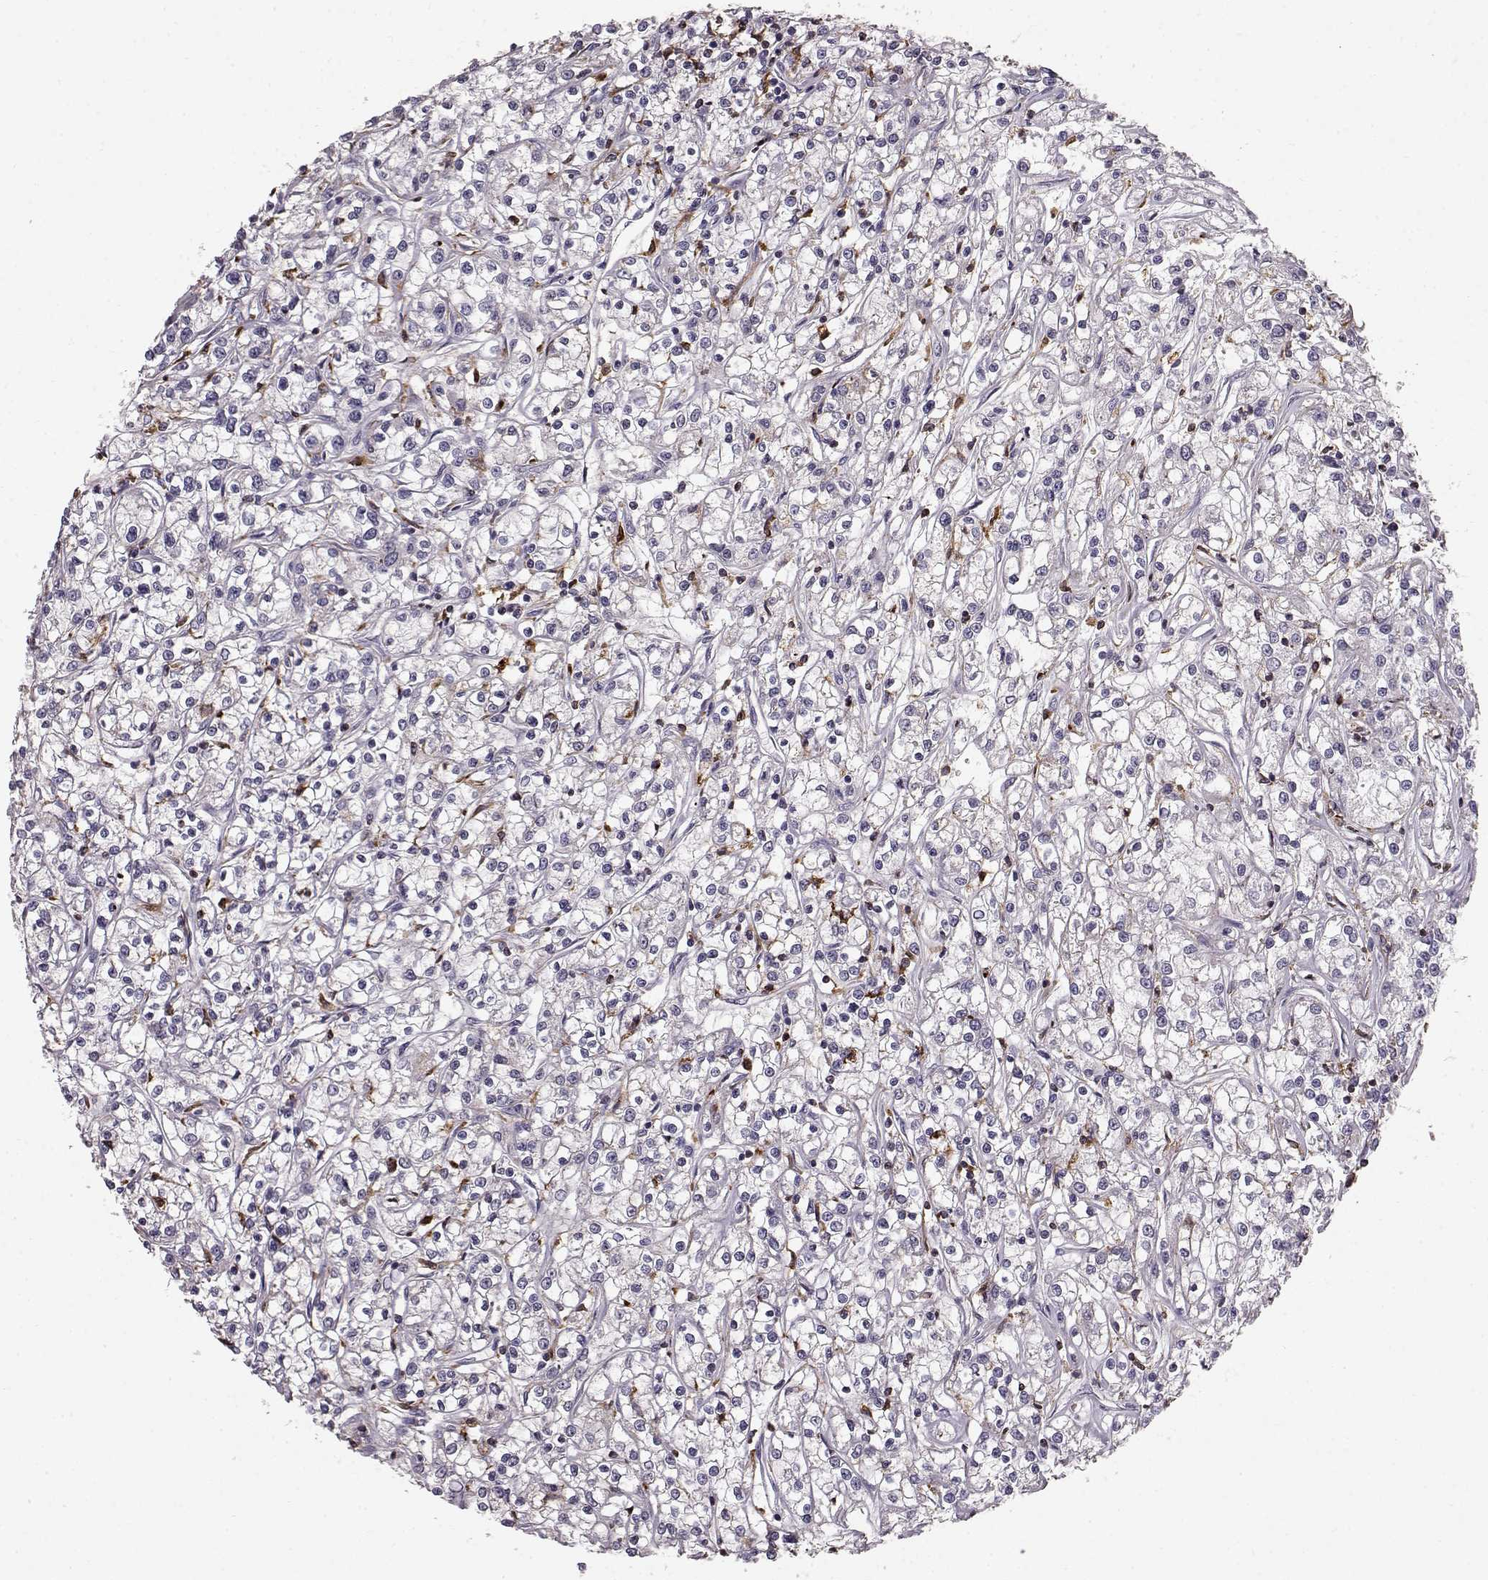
{"staining": {"intensity": "negative", "quantity": "none", "location": "none"}, "tissue": "renal cancer", "cell_type": "Tumor cells", "image_type": "cancer", "snomed": [{"axis": "morphology", "description": "Adenocarcinoma, NOS"}, {"axis": "topography", "description": "Kidney"}], "caption": "Protein analysis of renal cancer demonstrates no significant expression in tumor cells.", "gene": "CCNF", "patient": {"sex": "female", "age": 59}}